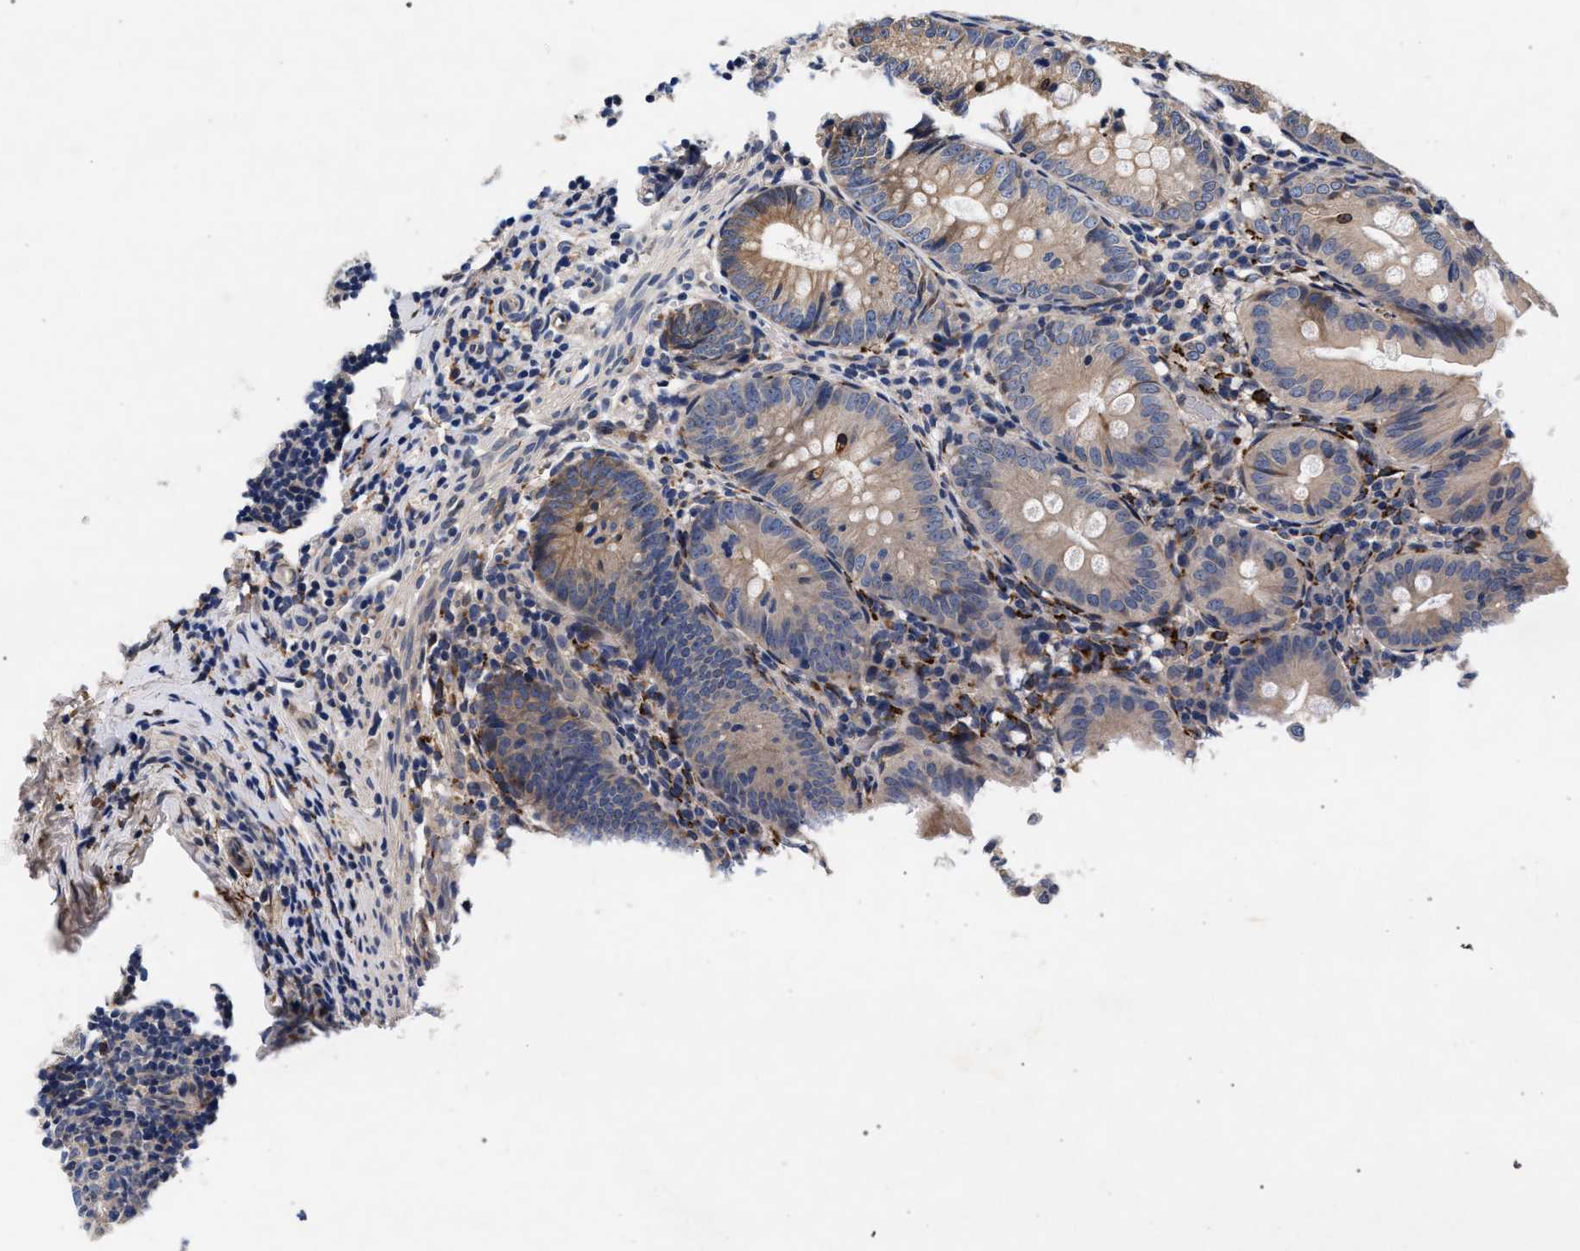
{"staining": {"intensity": "weak", "quantity": "25%-75%", "location": "cytoplasmic/membranous"}, "tissue": "appendix", "cell_type": "Glandular cells", "image_type": "normal", "snomed": [{"axis": "morphology", "description": "Normal tissue, NOS"}, {"axis": "topography", "description": "Appendix"}], "caption": "Appendix stained for a protein (brown) displays weak cytoplasmic/membranous positive staining in approximately 25%-75% of glandular cells.", "gene": "NEK7", "patient": {"sex": "male", "age": 1}}